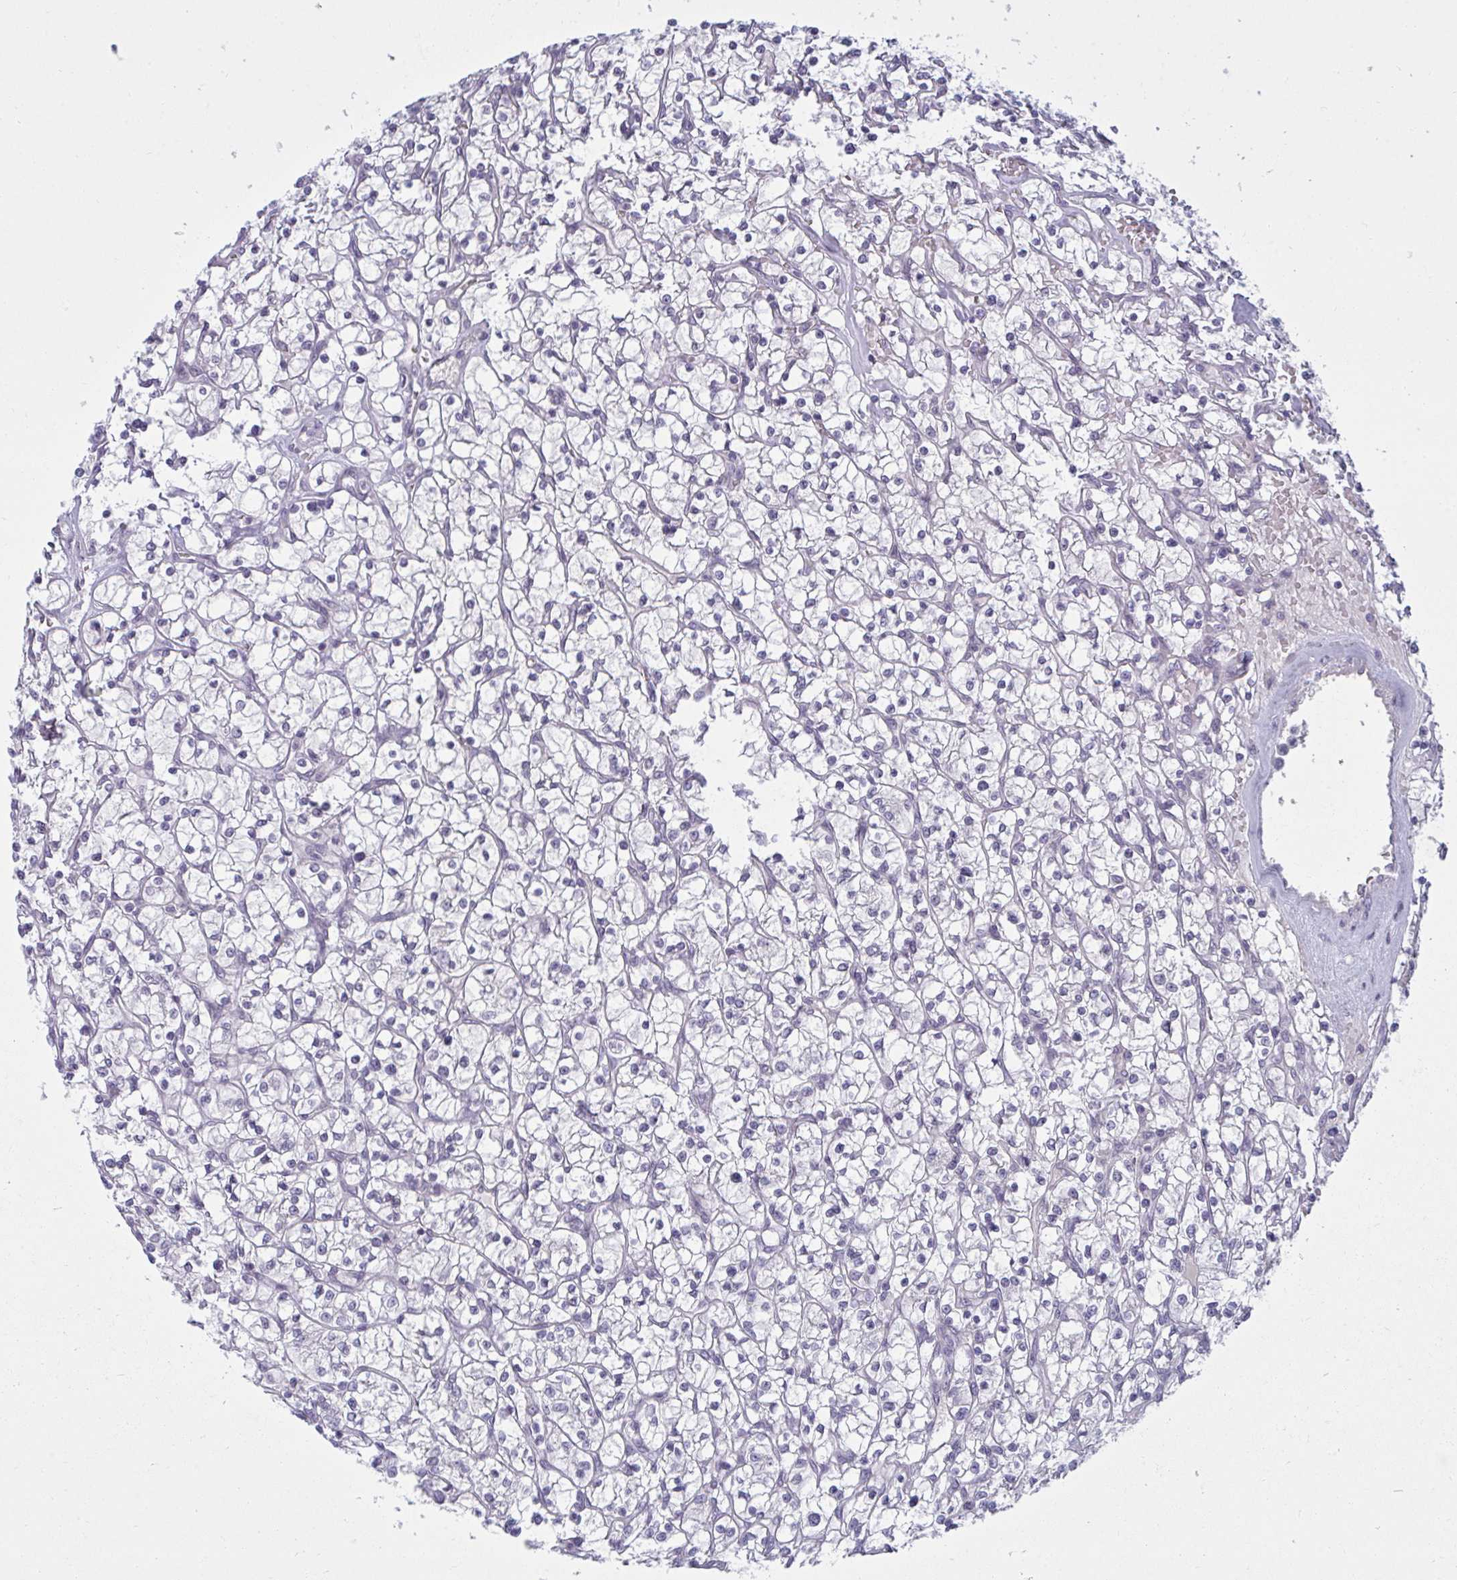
{"staining": {"intensity": "negative", "quantity": "none", "location": "none"}, "tissue": "renal cancer", "cell_type": "Tumor cells", "image_type": "cancer", "snomed": [{"axis": "morphology", "description": "Adenocarcinoma, NOS"}, {"axis": "topography", "description": "Kidney"}], "caption": "Micrograph shows no significant protein staining in tumor cells of adenocarcinoma (renal).", "gene": "RNASEH1", "patient": {"sex": "female", "age": 64}}